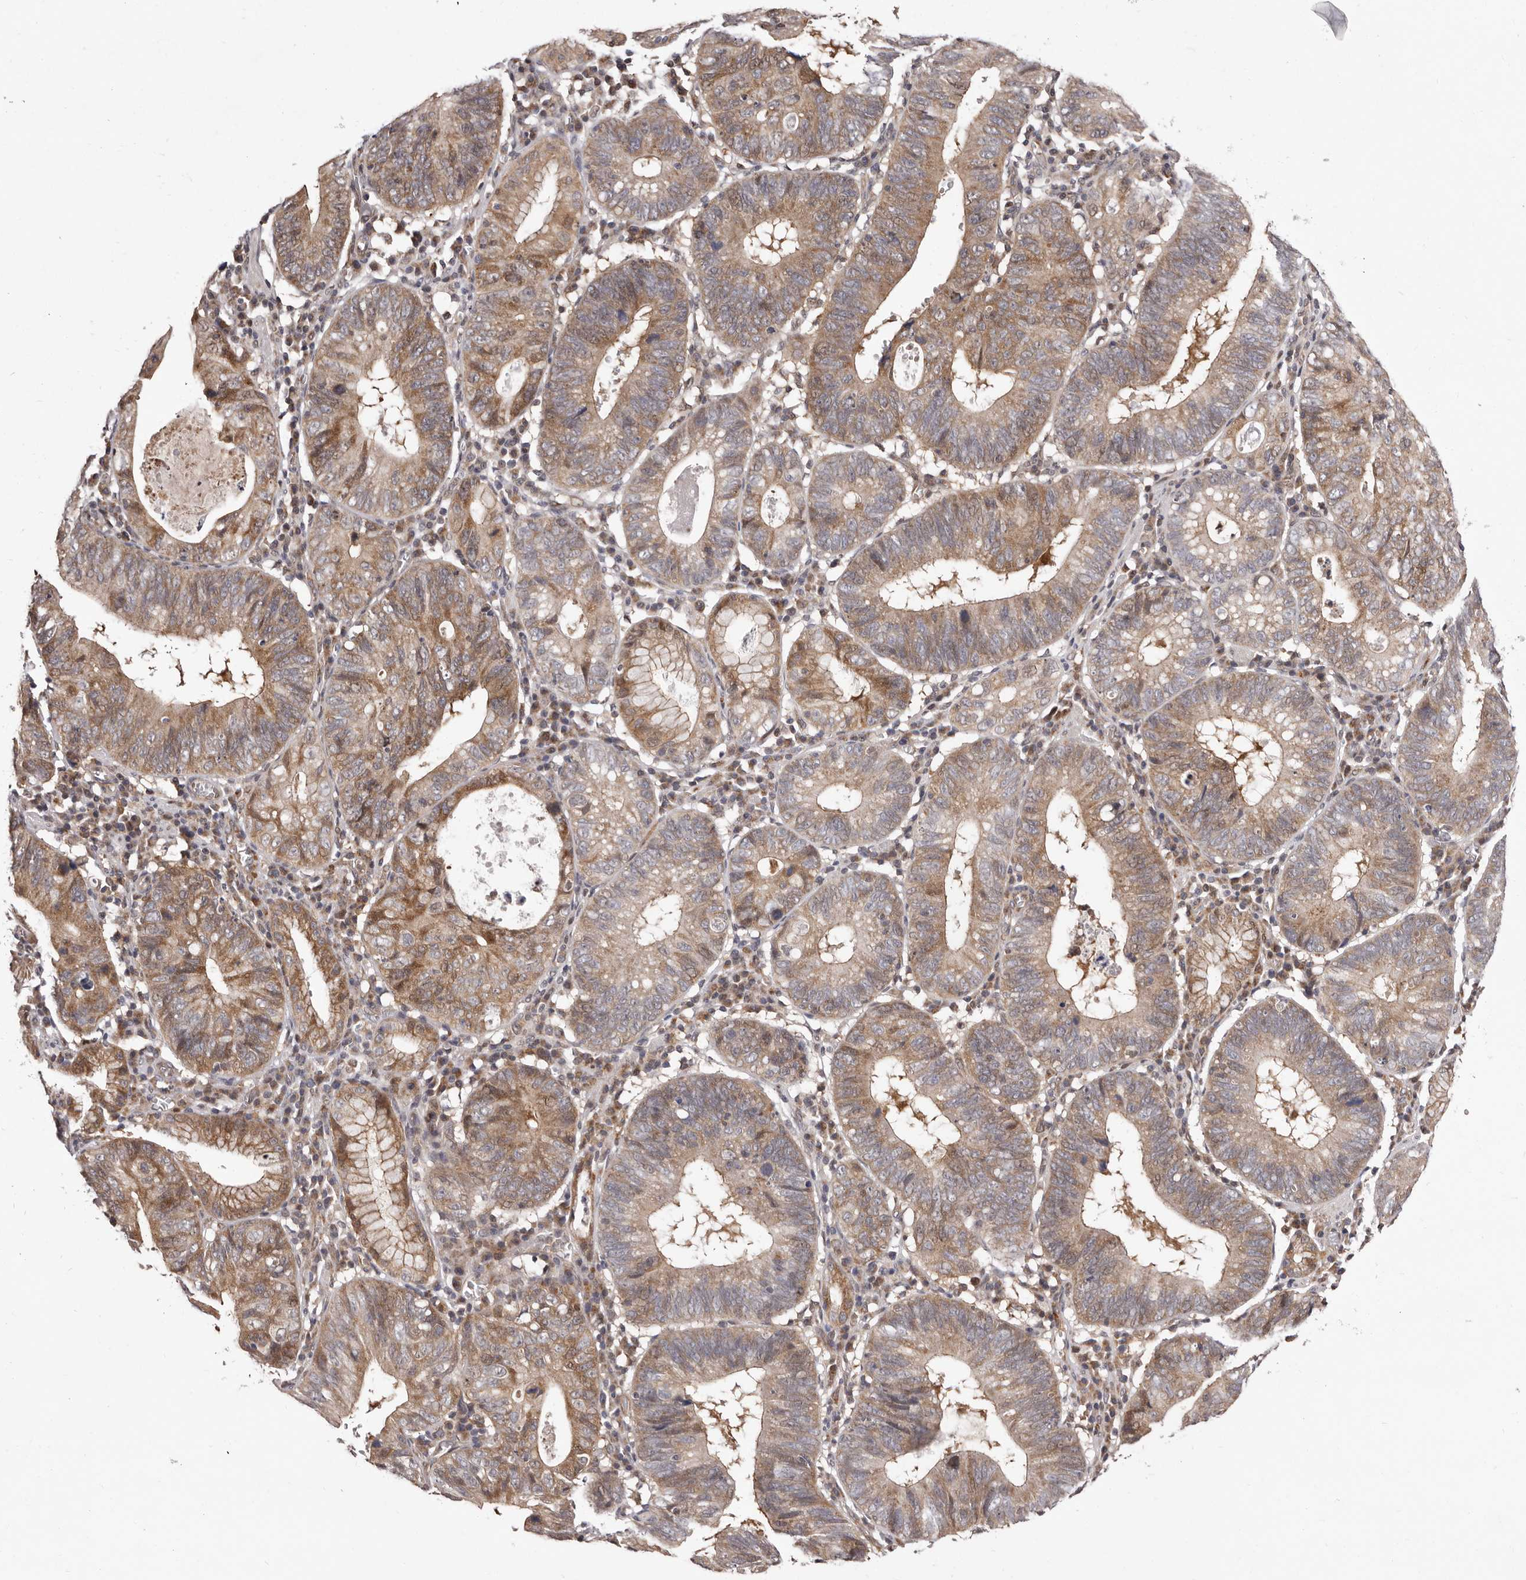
{"staining": {"intensity": "moderate", "quantity": ">75%", "location": "cytoplasmic/membranous"}, "tissue": "stomach cancer", "cell_type": "Tumor cells", "image_type": "cancer", "snomed": [{"axis": "morphology", "description": "Adenocarcinoma, NOS"}, {"axis": "topography", "description": "Stomach"}], "caption": "Immunohistochemistry (IHC) of human stomach cancer (adenocarcinoma) exhibits medium levels of moderate cytoplasmic/membranous staining in approximately >75% of tumor cells. The protein is shown in brown color, while the nuclei are stained blue.", "gene": "GLRX3", "patient": {"sex": "male", "age": 59}}